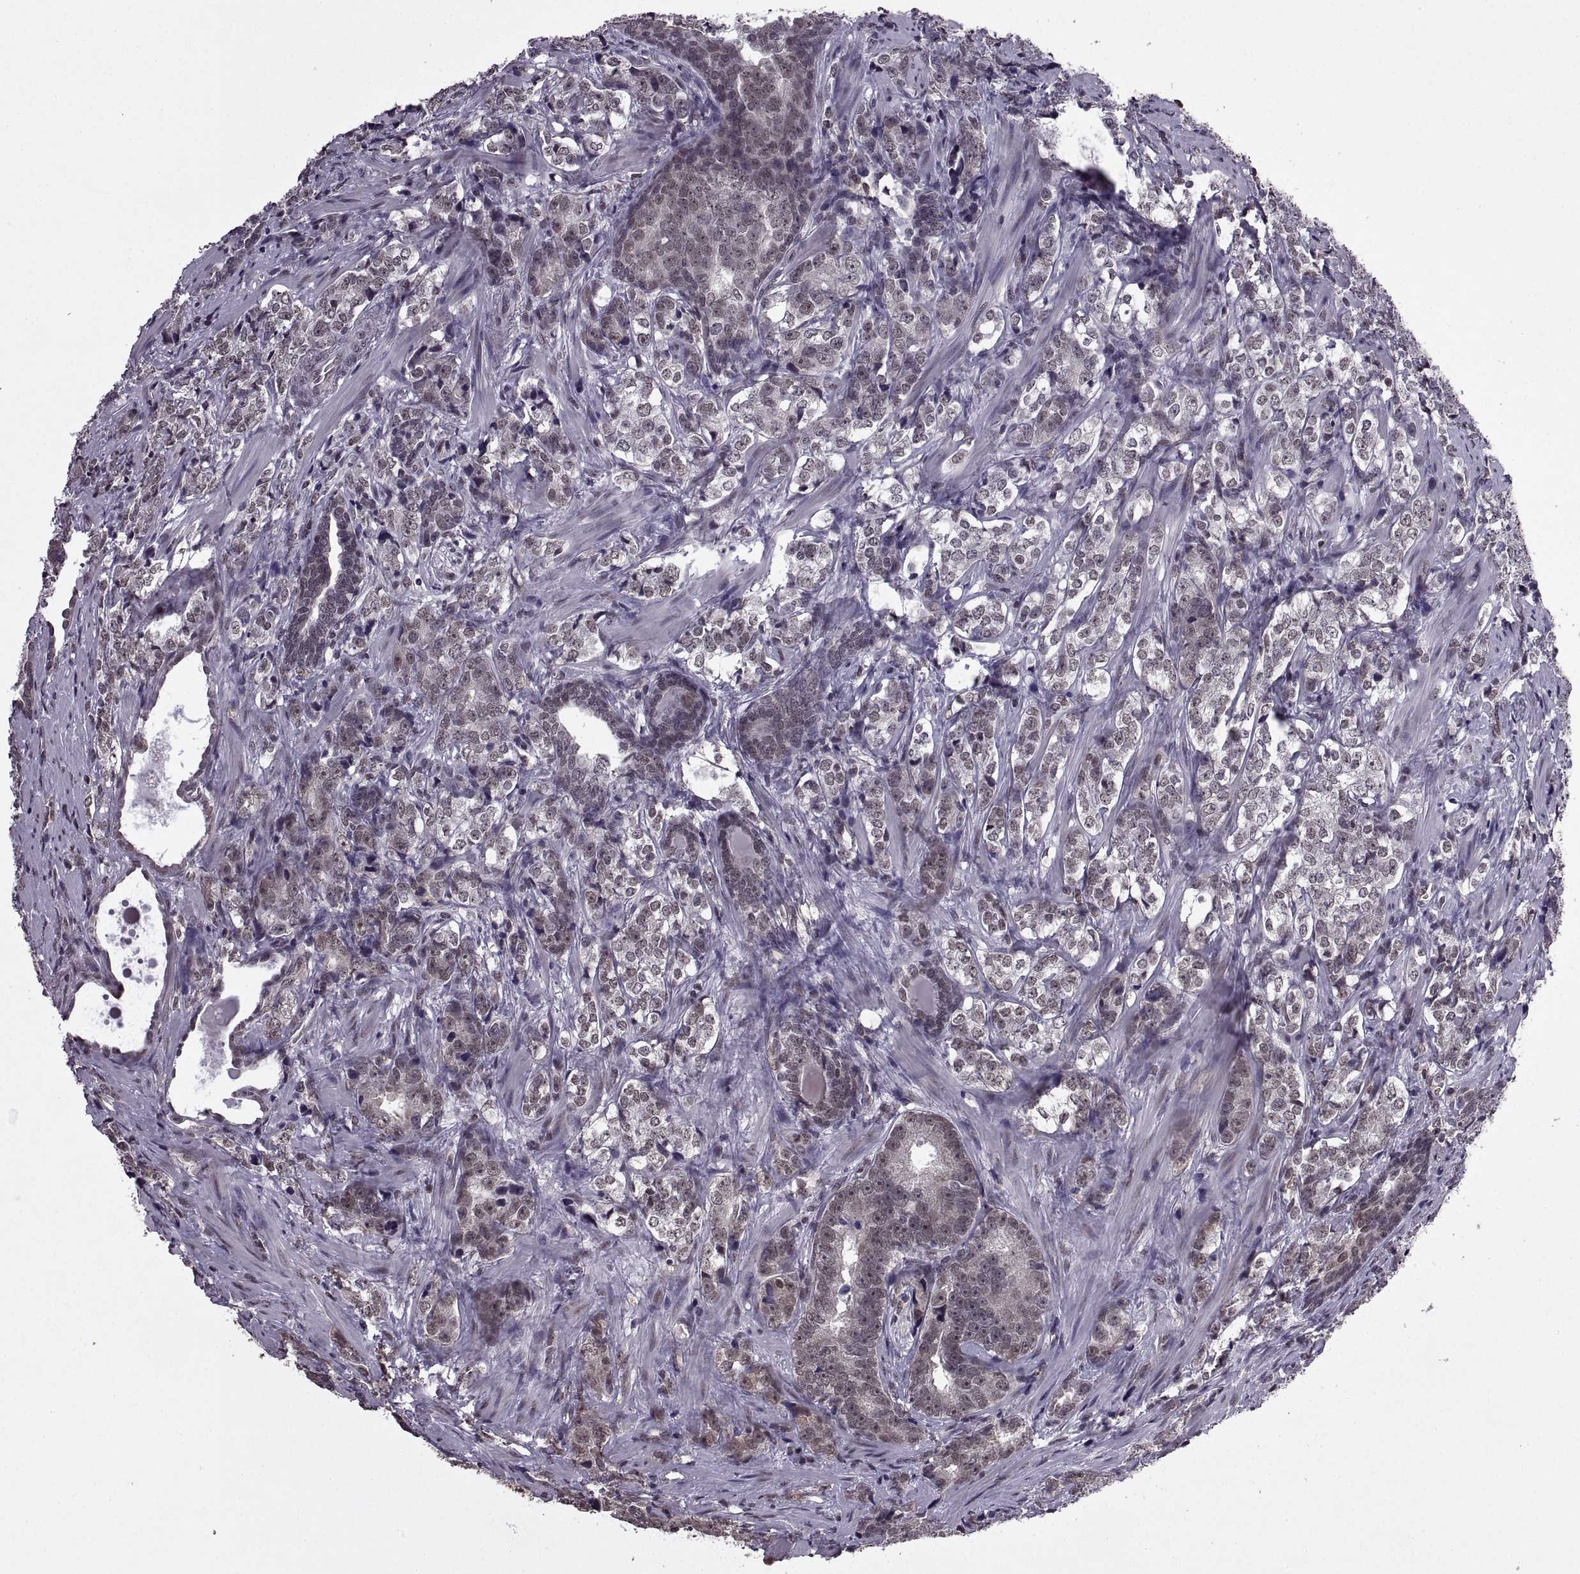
{"staining": {"intensity": "negative", "quantity": "none", "location": "none"}, "tissue": "prostate cancer", "cell_type": "Tumor cells", "image_type": "cancer", "snomed": [{"axis": "morphology", "description": "Adenocarcinoma, NOS"}, {"axis": "topography", "description": "Prostate and seminal vesicle, NOS"}], "caption": "Immunohistochemistry of human adenocarcinoma (prostate) displays no staining in tumor cells.", "gene": "INTS3", "patient": {"sex": "male", "age": 63}}